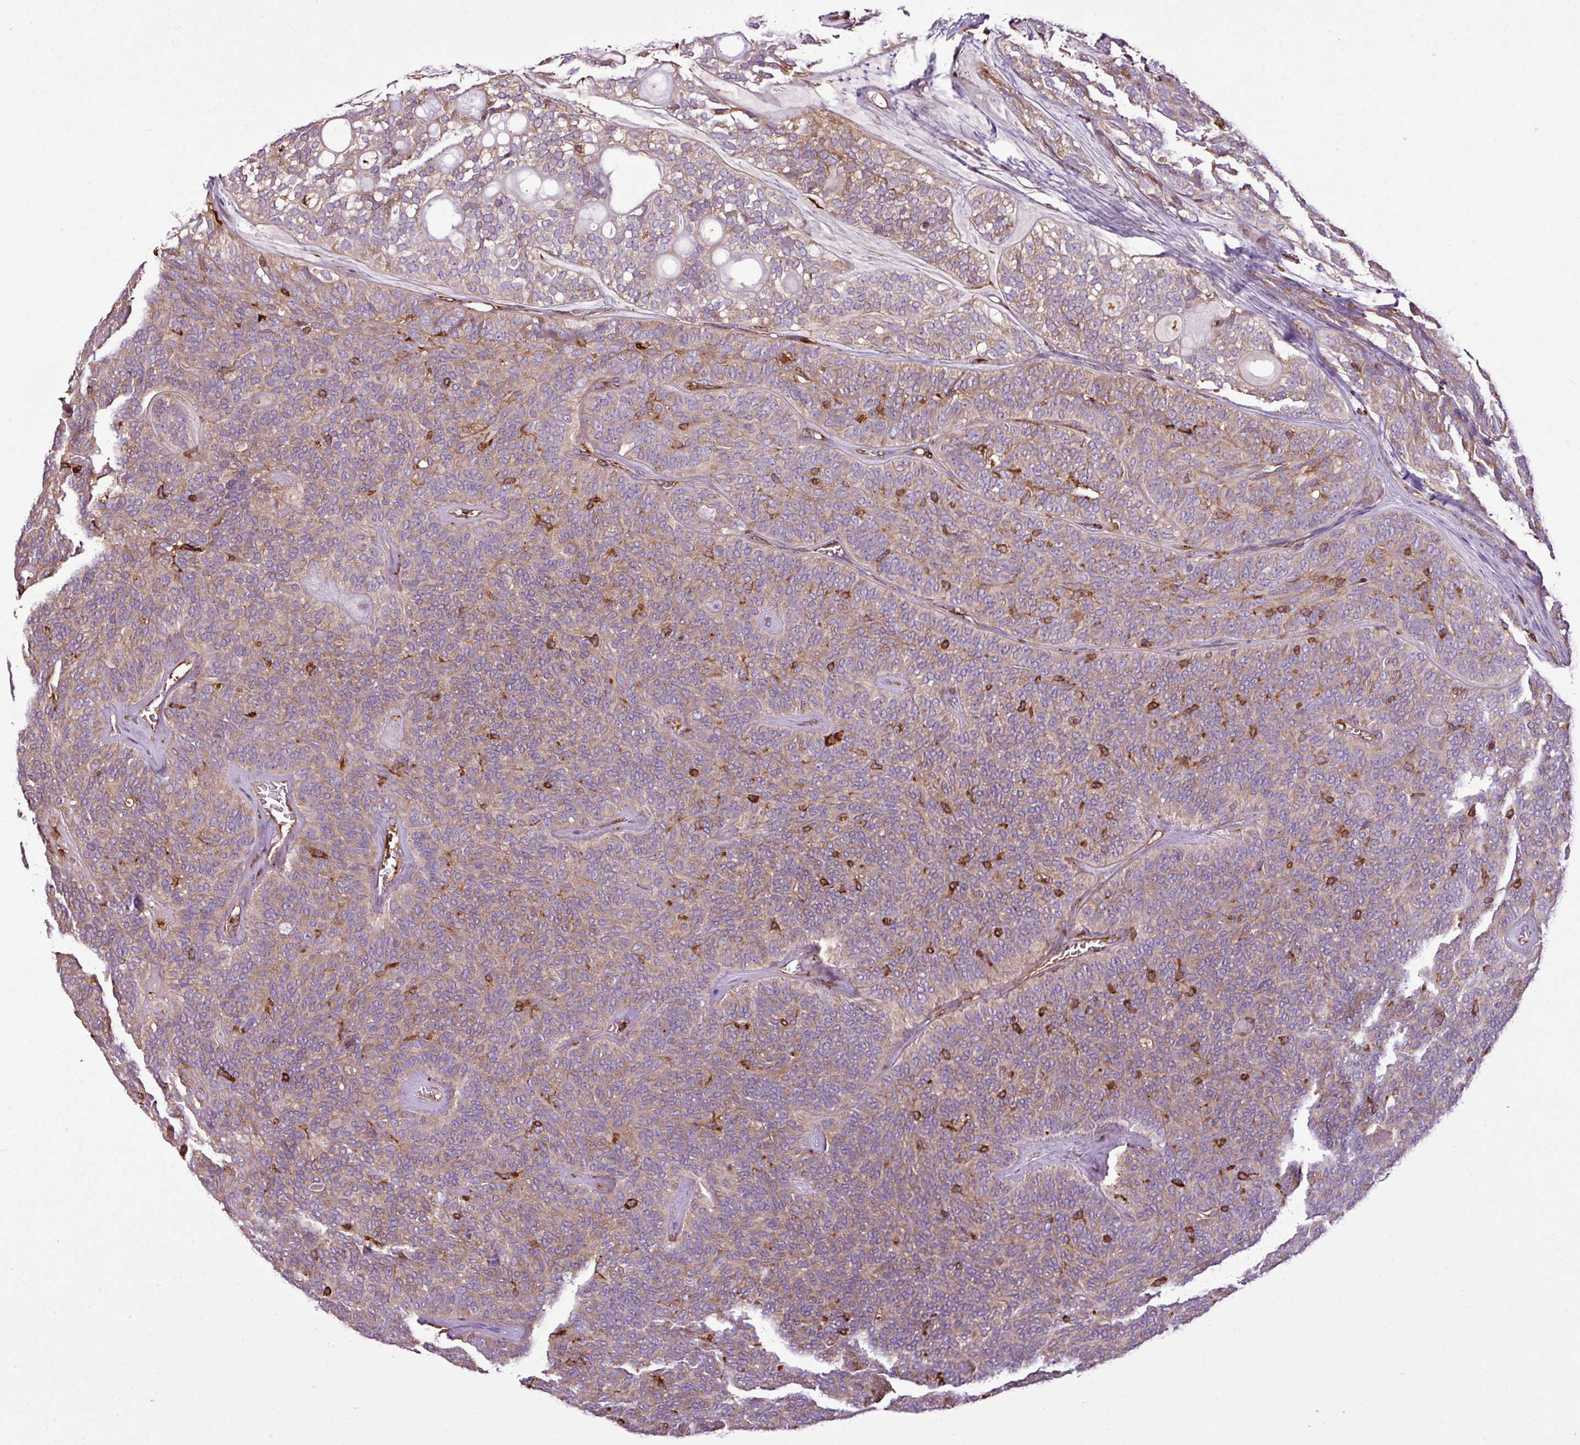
{"staining": {"intensity": "weak", "quantity": "25%-75%", "location": "cytoplasmic/membranous"}, "tissue": "head and neck cancer", "cell_type": "Tumor cells", "image_type": "cancer", "snomed": [{"axis": "morphology", "description": "Adenocarcinoma, NOS"}, {"axis": "topography", "description": "Head-Neck"}], "caption": "Adenocarcinoma (head and neck) stained for a protein displays weak cytoplasmic/membranous positivity in tumor cells.", "gene": "PGAP6", "patient": {"sex": "male", "age": 66}}